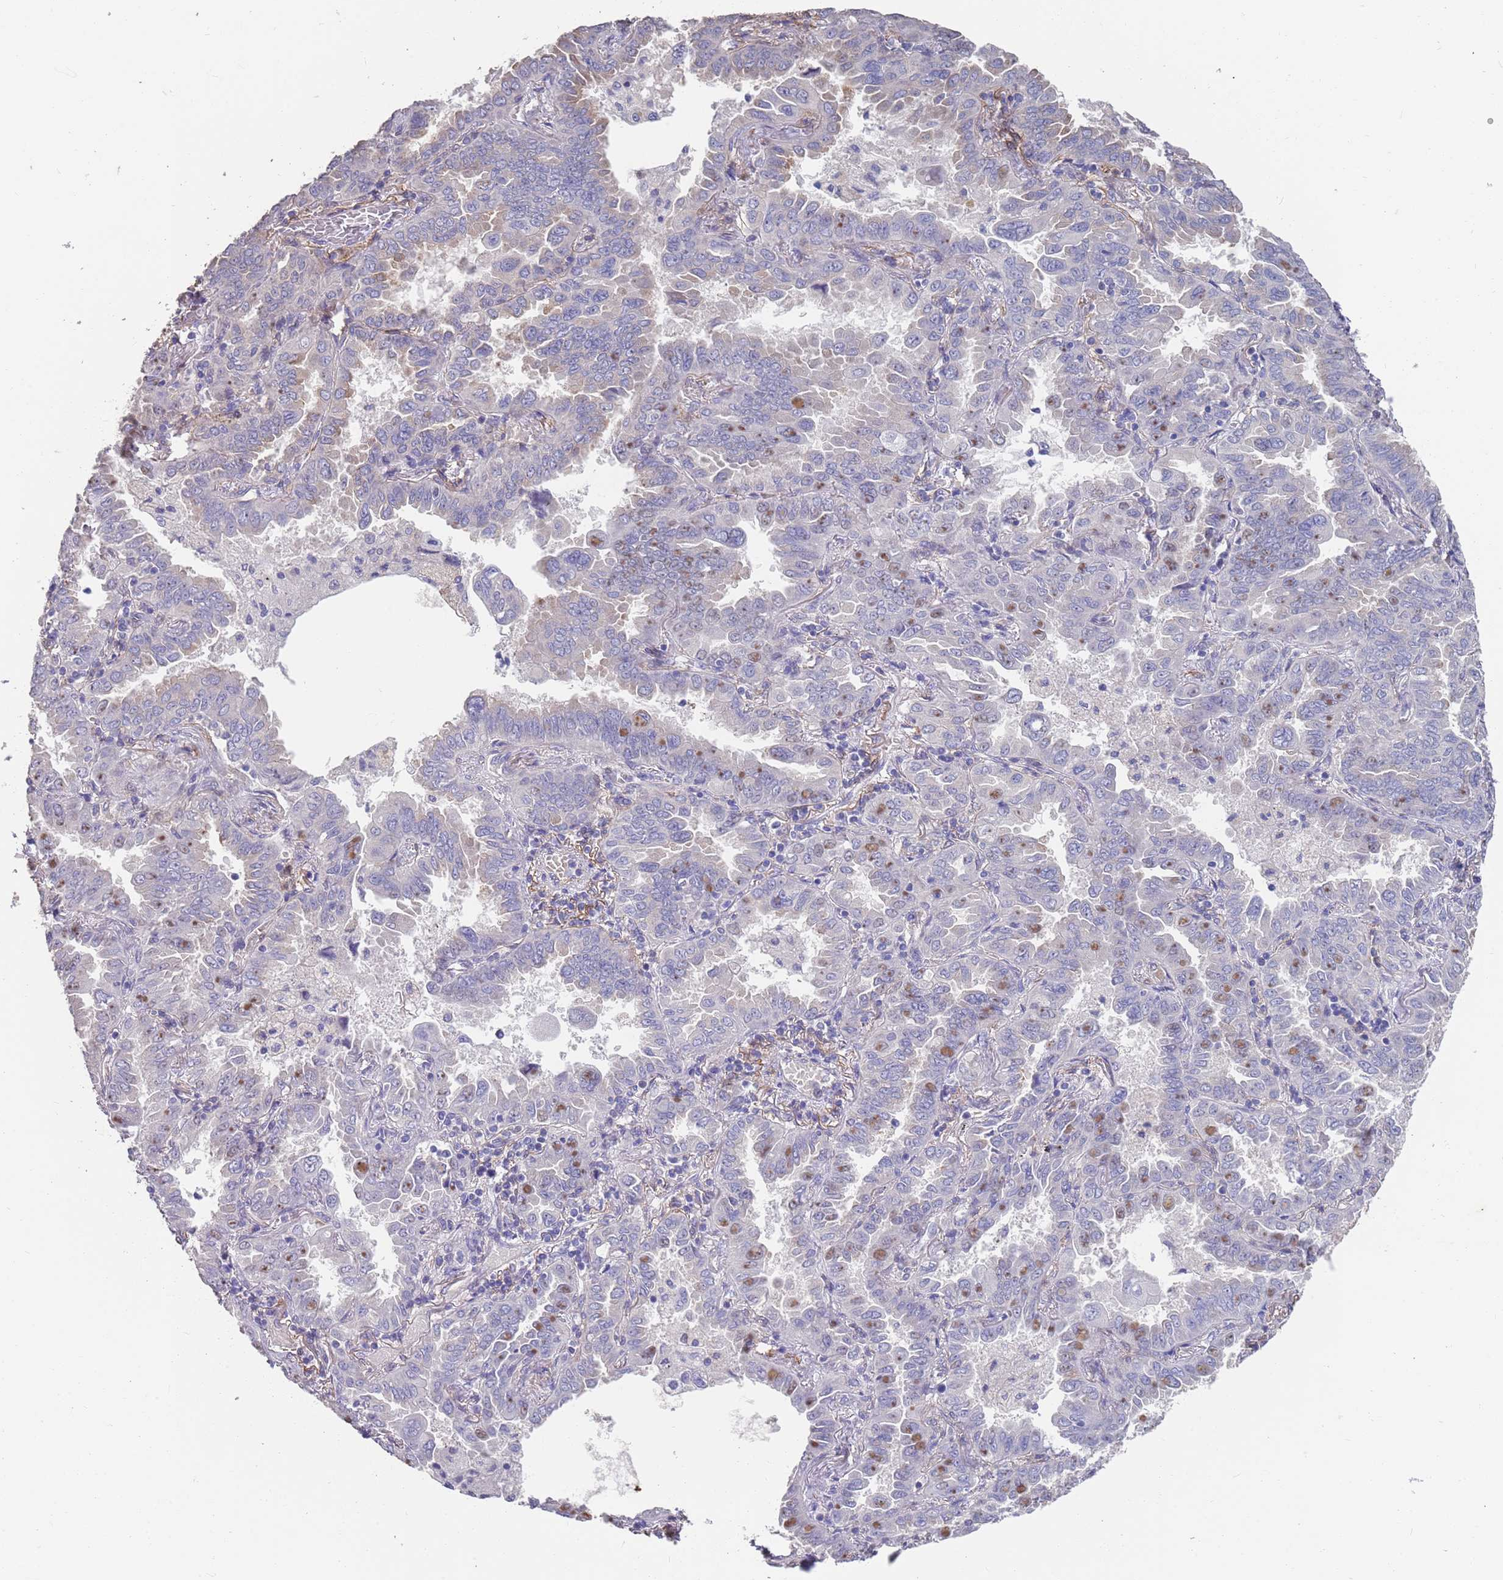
{"staining": {"intensity": "moderate", "quantity": "<25%", "location": "nuclear"}, "tissue": "lung cancer", "cell_type": "Tumor cells", "image_type": "cancer", "snomed": [{"axis": "morphology", "description": "Adenocarcinoma, NOS"}, {"axis": "topography", "description": "Lung"}], "caption": "Moderate nuclear protein expression is appreciated in about <25% of tumor cells in lung cancer. (brown staining indicates protein expression, while blue staining denotes nuclei).", "gene": "ANK2", "patient": {"sex": "male", "age": 64}}